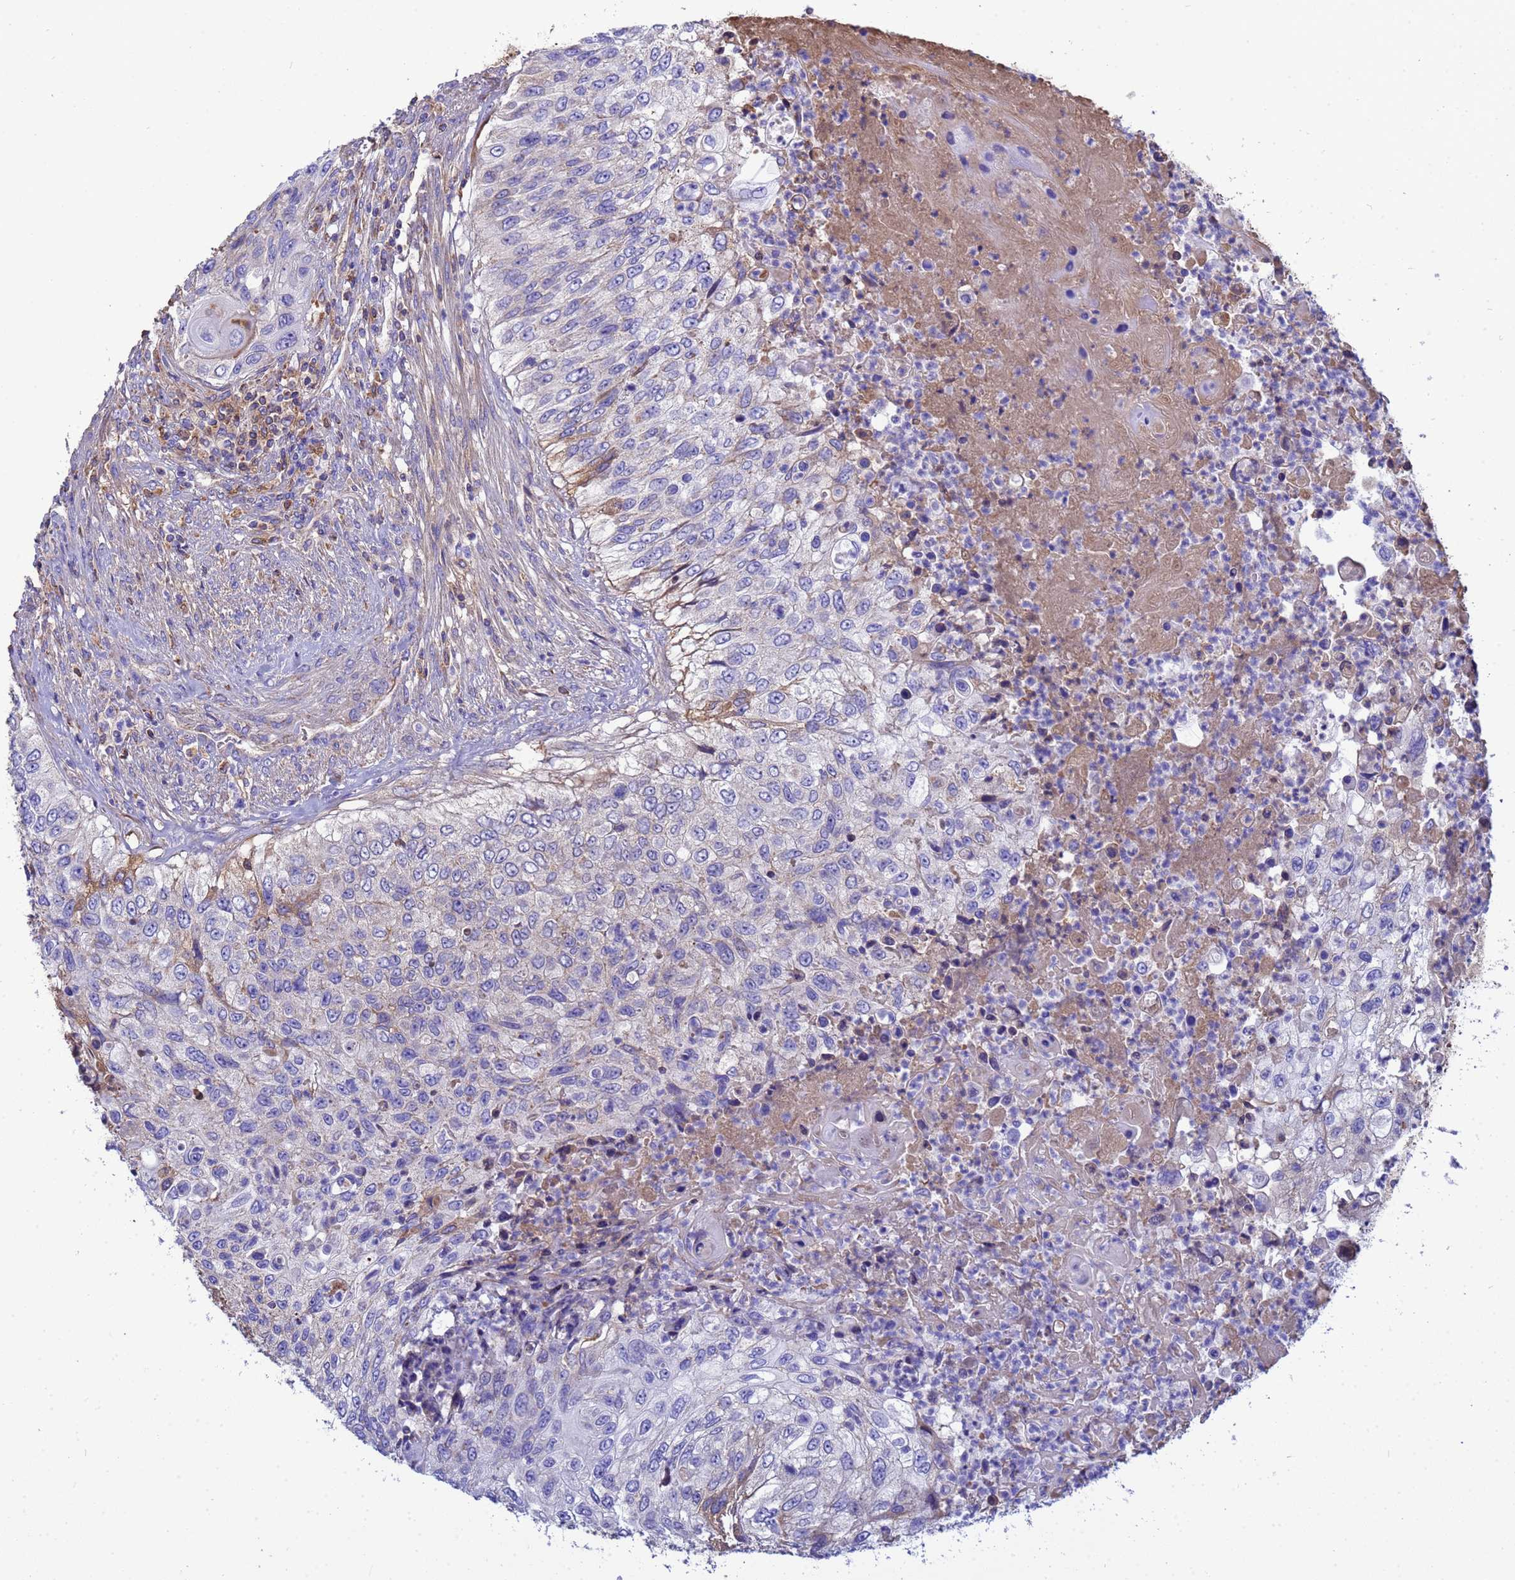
{"staining": {"intensity": "negative", "quantity": "none", "location": "none"}, "tissue": "urothelial cancer", "cell_type": "Tumor cells", "image_type": "cancer", "snomed": [{"axis": "morphology", "description": "Urothelial carcinoma, High grade"}, {"axis": "topography", "description": "Urinary bladder"}], "caption": "Immunohistochemistry (IHC) histopathology image of neoplastic tissue: urothelial cancer stained with DAB demonstrates no significant protein expression in tumor cells.", "gene": "GLUD1", "patient": {"sex": "female", "age": 60}}